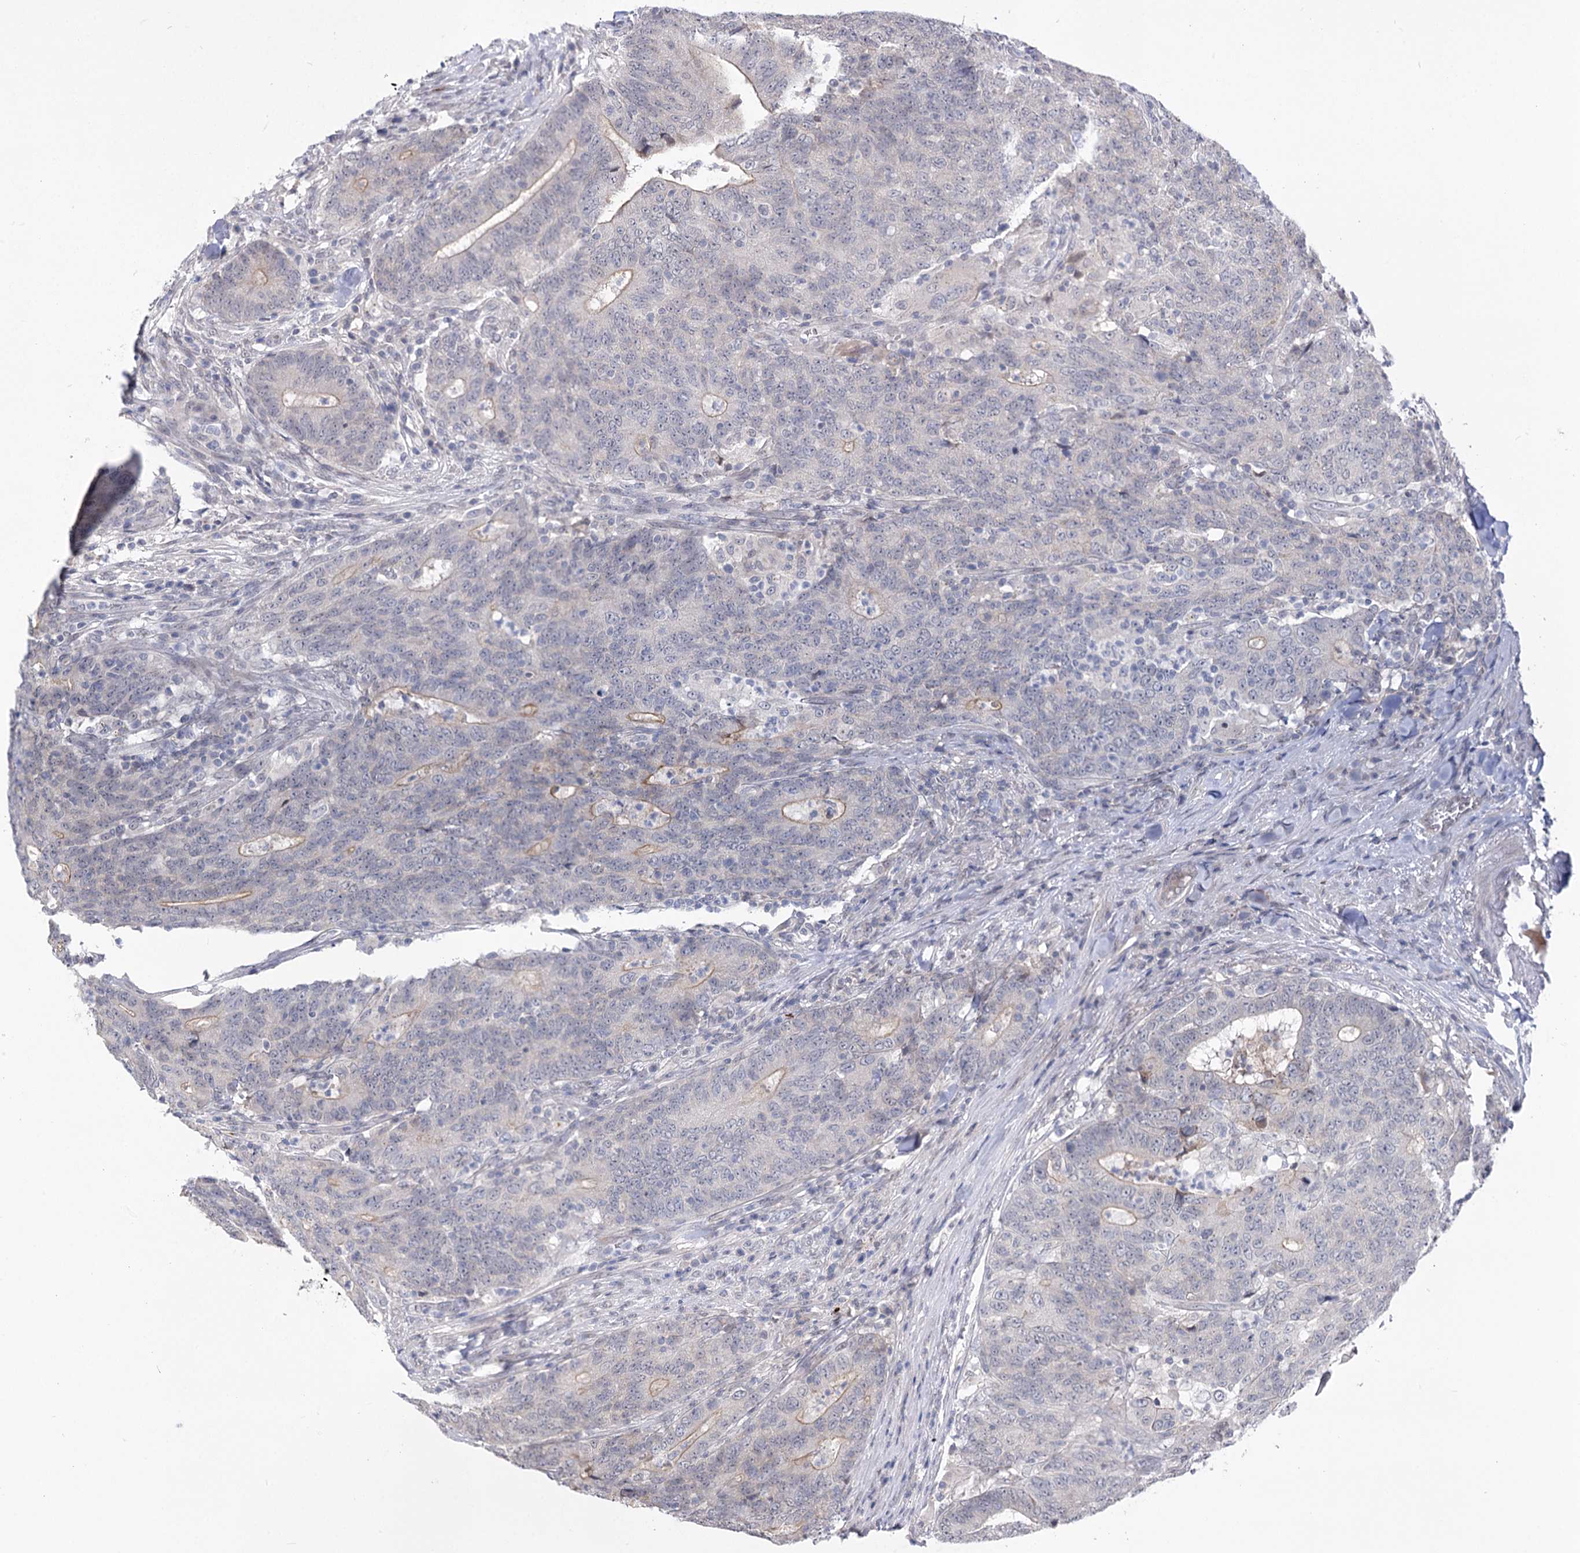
{"staining": {"intensity": "weak", "quantity": "<25%", "location": "cytoplasmic/membranous"}, "tissue": "colorectal cancer", "cell_type": "Tumor cells", "image_type": "cancer", "snomed": [{"axis": "morphology", "description": "Normal tissue, NOS"}, {"axis": "morphology", "description": "Adenocarcinoma, NOS"}, {"axis": "topography", "description": "Colon"}], "caption": "This is an immunohistochemistry (IHC) histopathology image of human colorectal cancer. There is no expression in tumor cells.", "gene": "ATP10B", "patient": {"sex": "female", "age": 75}}